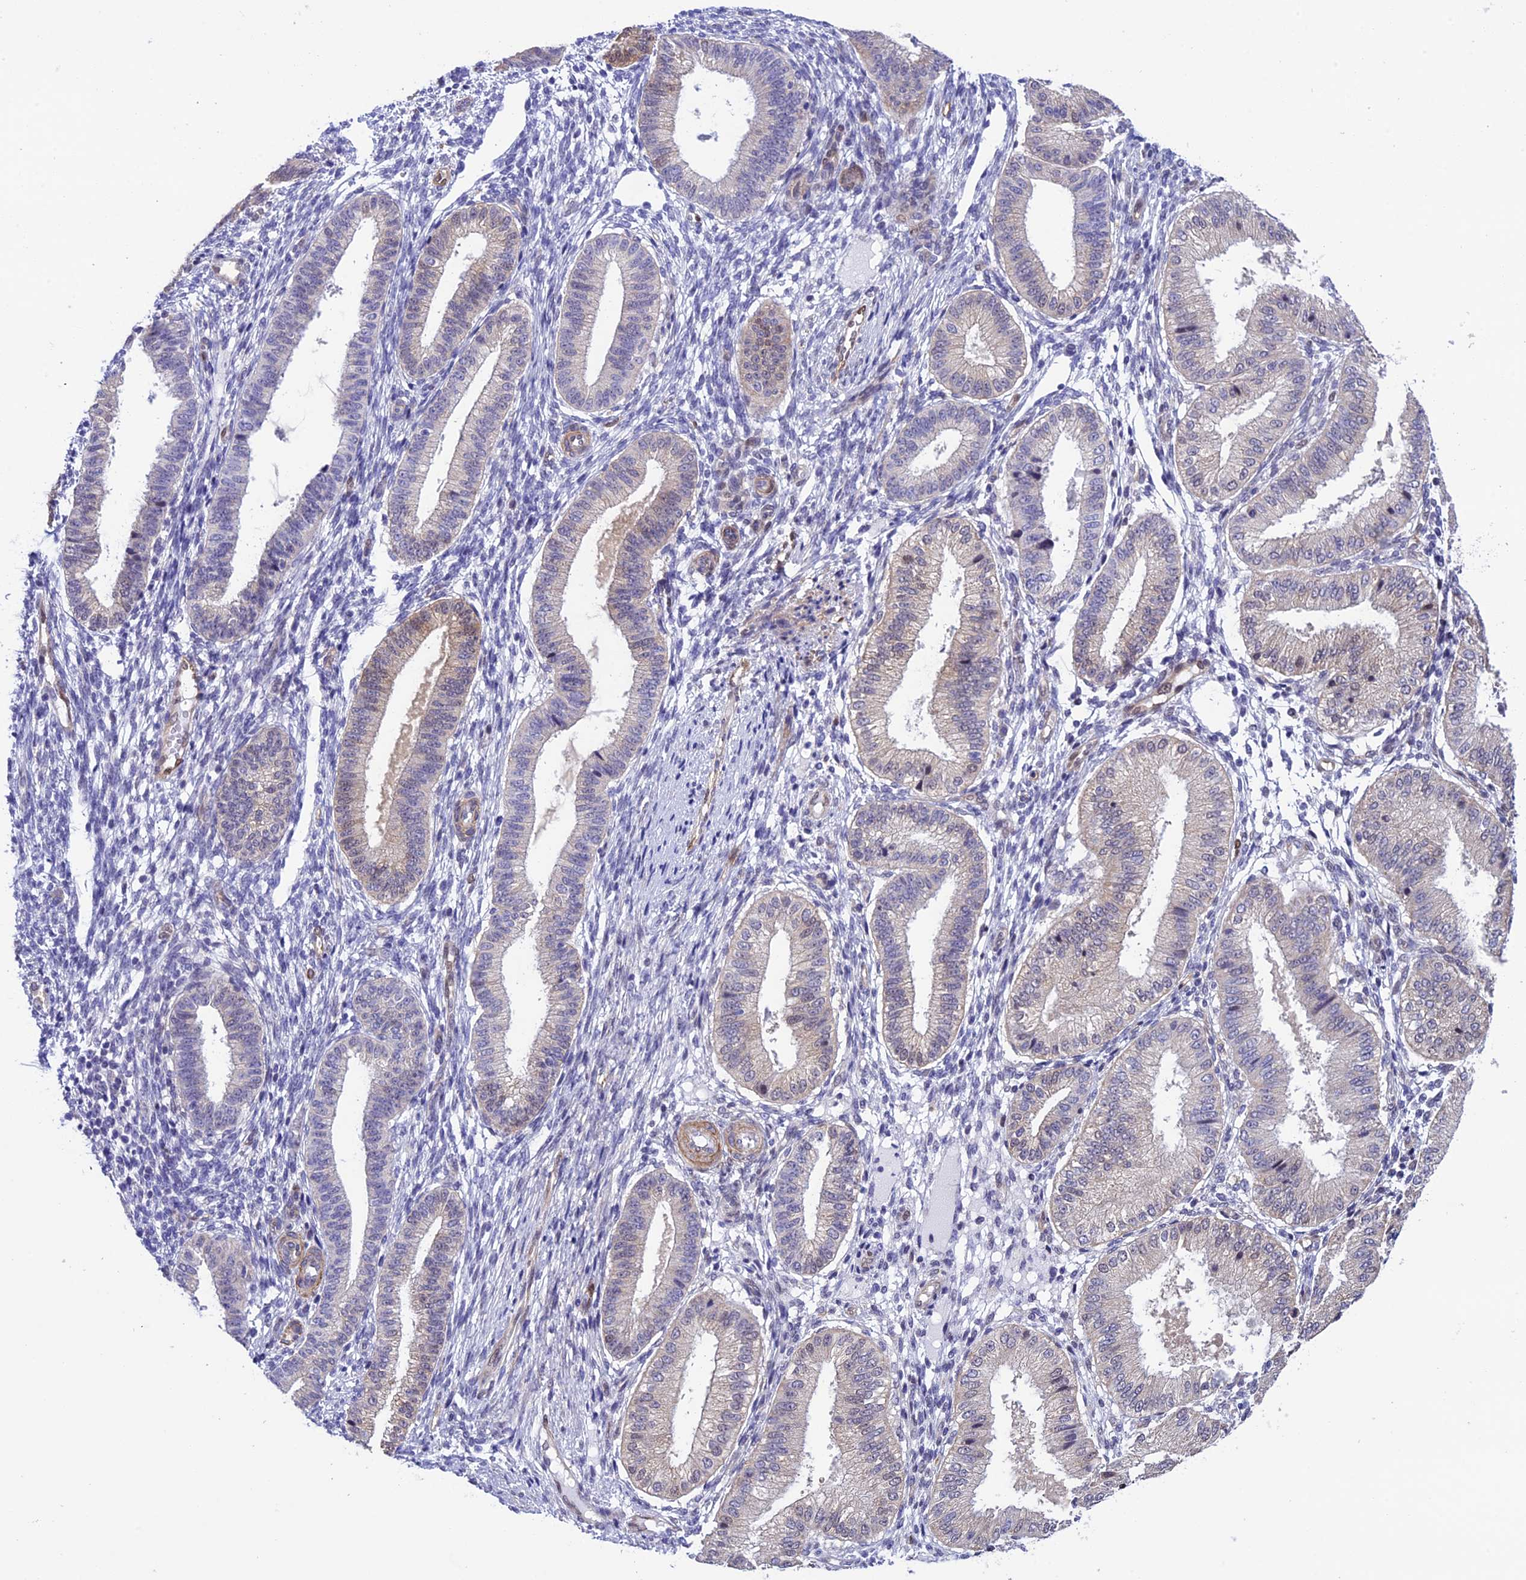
{"staining": {"intensity": "negative", "quantity": "none", "location": "none"}, "tissue": "endometrium", "cell_type": "Cells in endometrial stroma", "image_type": "normal", "snomed": [{"axis": "morphology", "description": "Normal tissue, NOS"}, {"axis": "topography", "description": "Endometrium"}], "caption": "DAB immunohistochemical staining of normal endometrium demonstrates no significant expression in cells in endometrial stroma.", "gene": "IGSF6", "patient": {"sex": "female", "age": 39}}